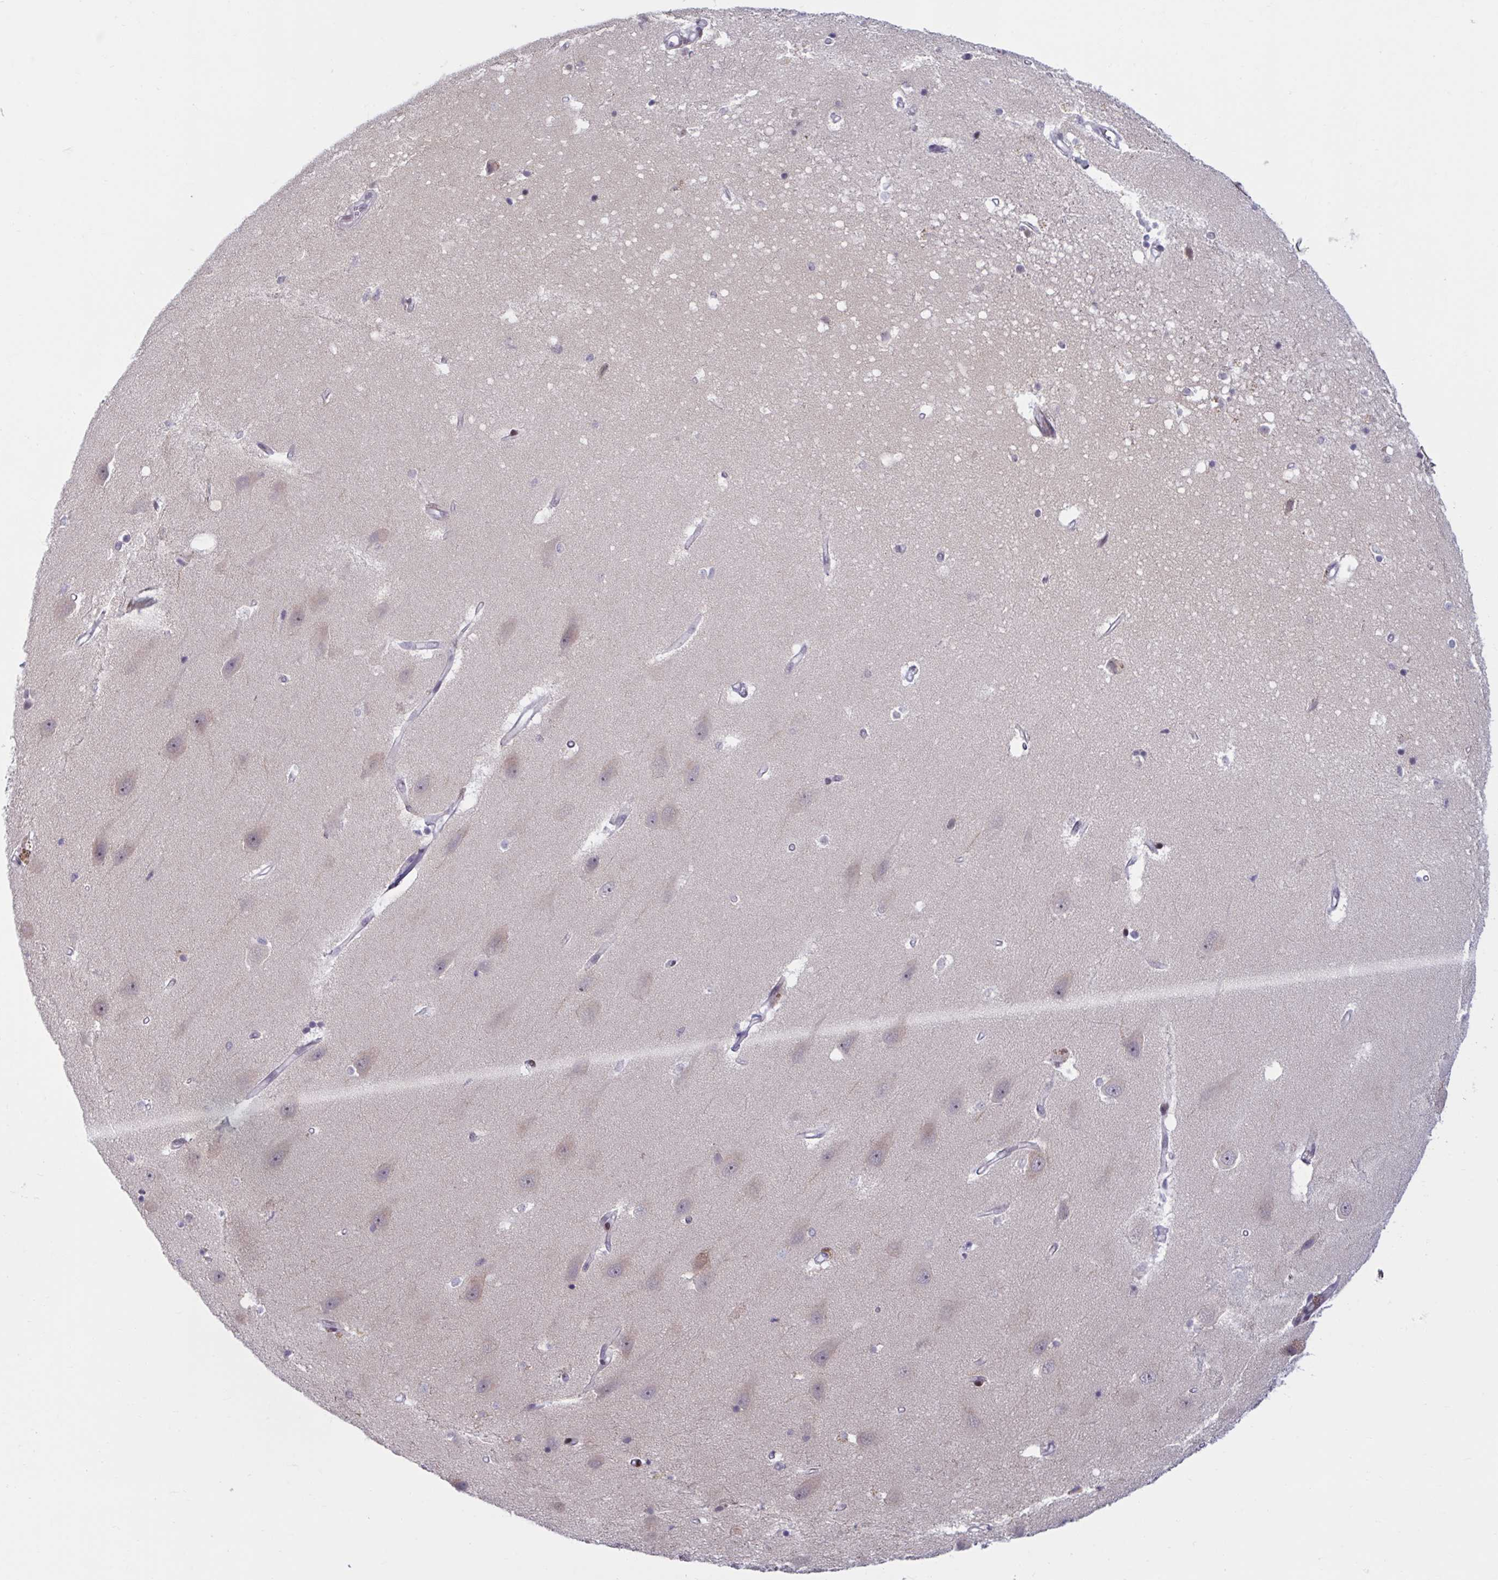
{"staining": {"intensity": "negative", "quantity": "none", "location": "none"}, "tissue": "hippocampus", "cell_type": "Glial cells", "image_type": "normal", "snomed": [{"axis": "morphology", "description": "Normal tissue, NOS"}, {"axis": "topography", "description": "Hippocampus"}], "caption": "The immunohistochemistry image has no significant positivity in glial cells of hippocampus. The staining is performed using DAB (3,3'-diaminobenzidine) brown chromogen with nuclei counter-stained in using hematoxylin.", "gene": "HSD17B6", "patient": {"sex": "male", "age": 63}}